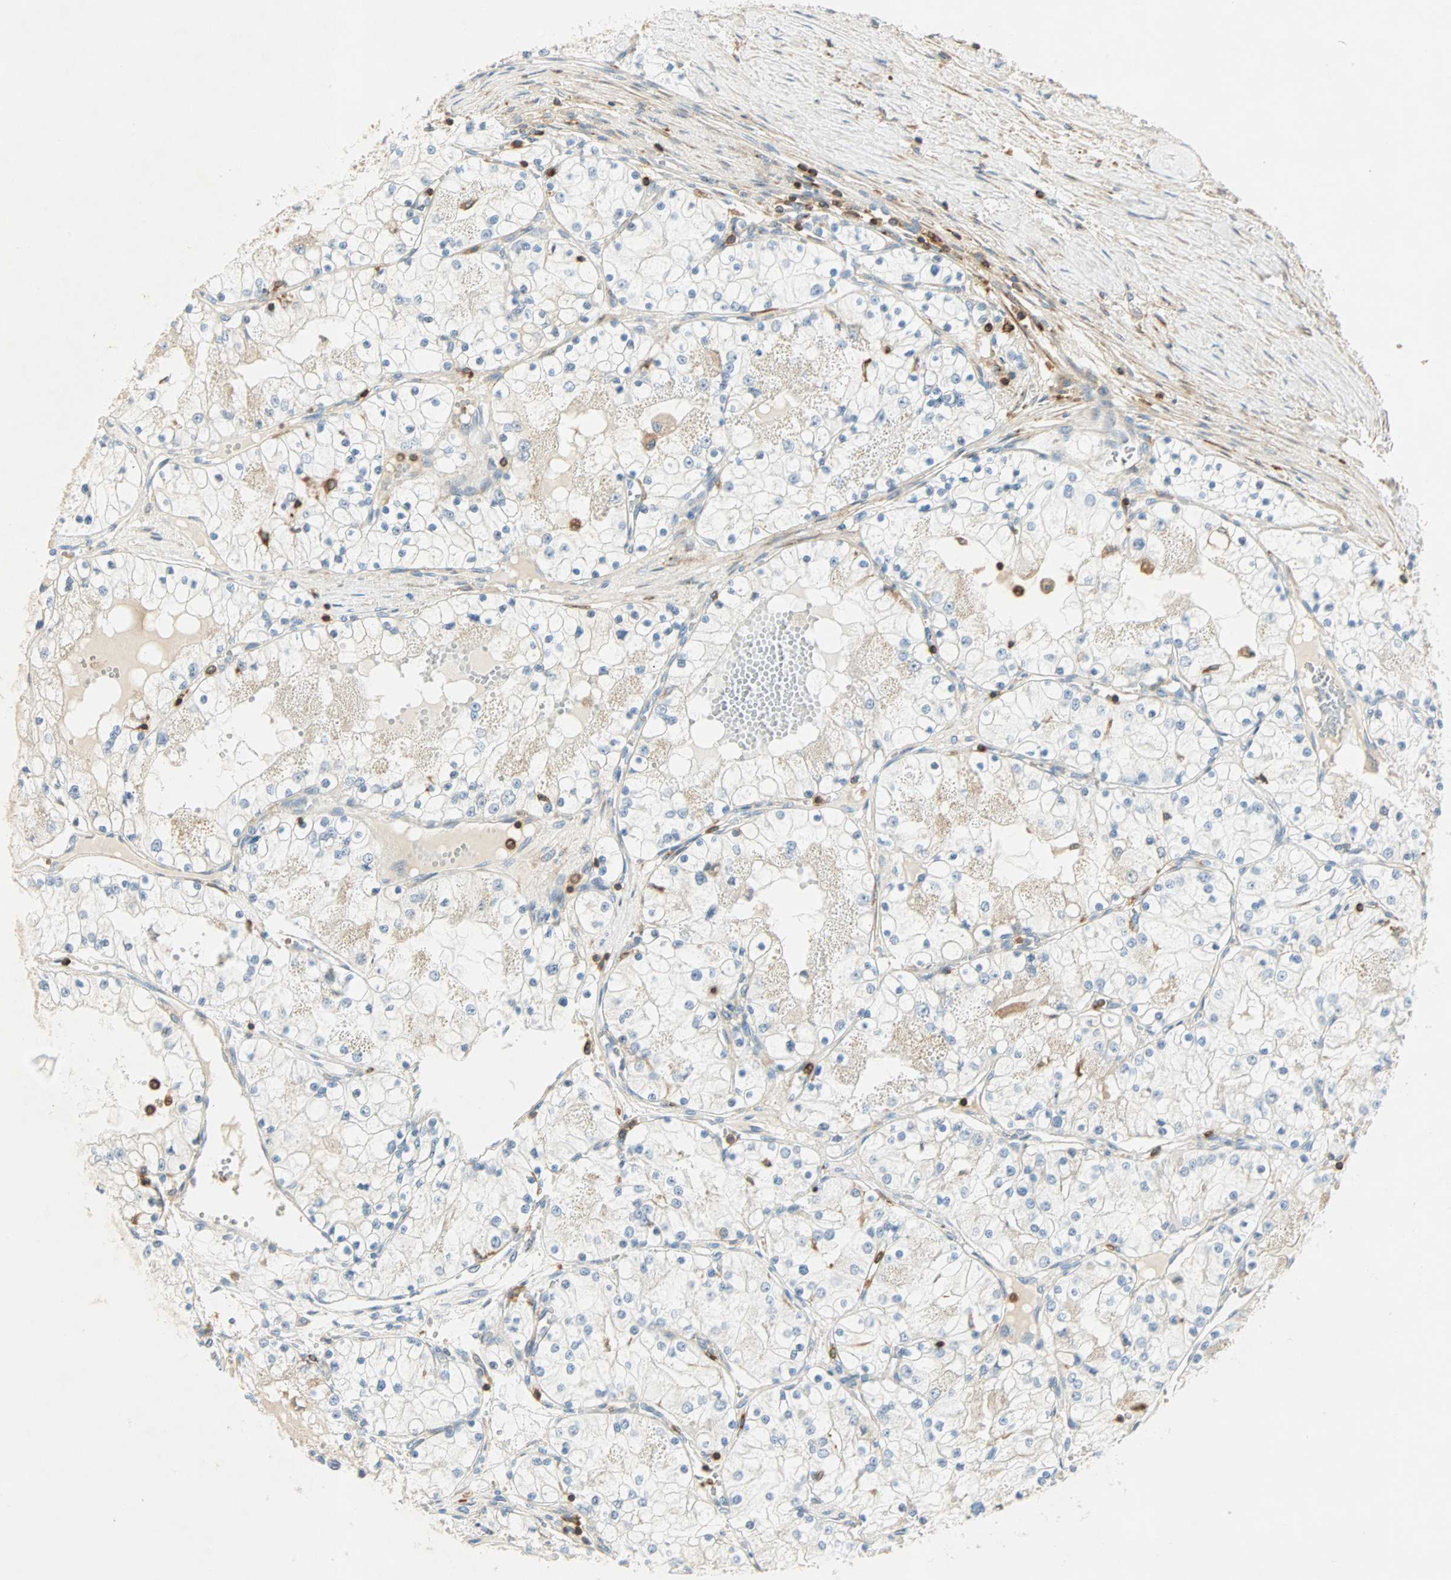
{"staining": {"intensity": "negative", "quantity": "none", "location": "none"}, "tissue": "renal cancer", "cell_type": "Tumor cells", "image_type": "cancer", "snomed": [{"axis": "morphology", "description": "Adenocarcinoma, NOS"}, {"axis": "topography", "description": "Kidney"}], "caption": "IHC photomicrograph of neoplastic tissue: human renal adenocarcinoma stained with DAB (3,3'-diaminobenzidine) exhibits no significant protein positivity in tumor cells. (Stains: DAB (3,3'-diaminobenzidine) IHC with hematoxylin counter stain, Microscopy: brightfield microscopy at high magnification).", "gene": "FMNL1", "patient": {"sex": "male", "age": 68}}